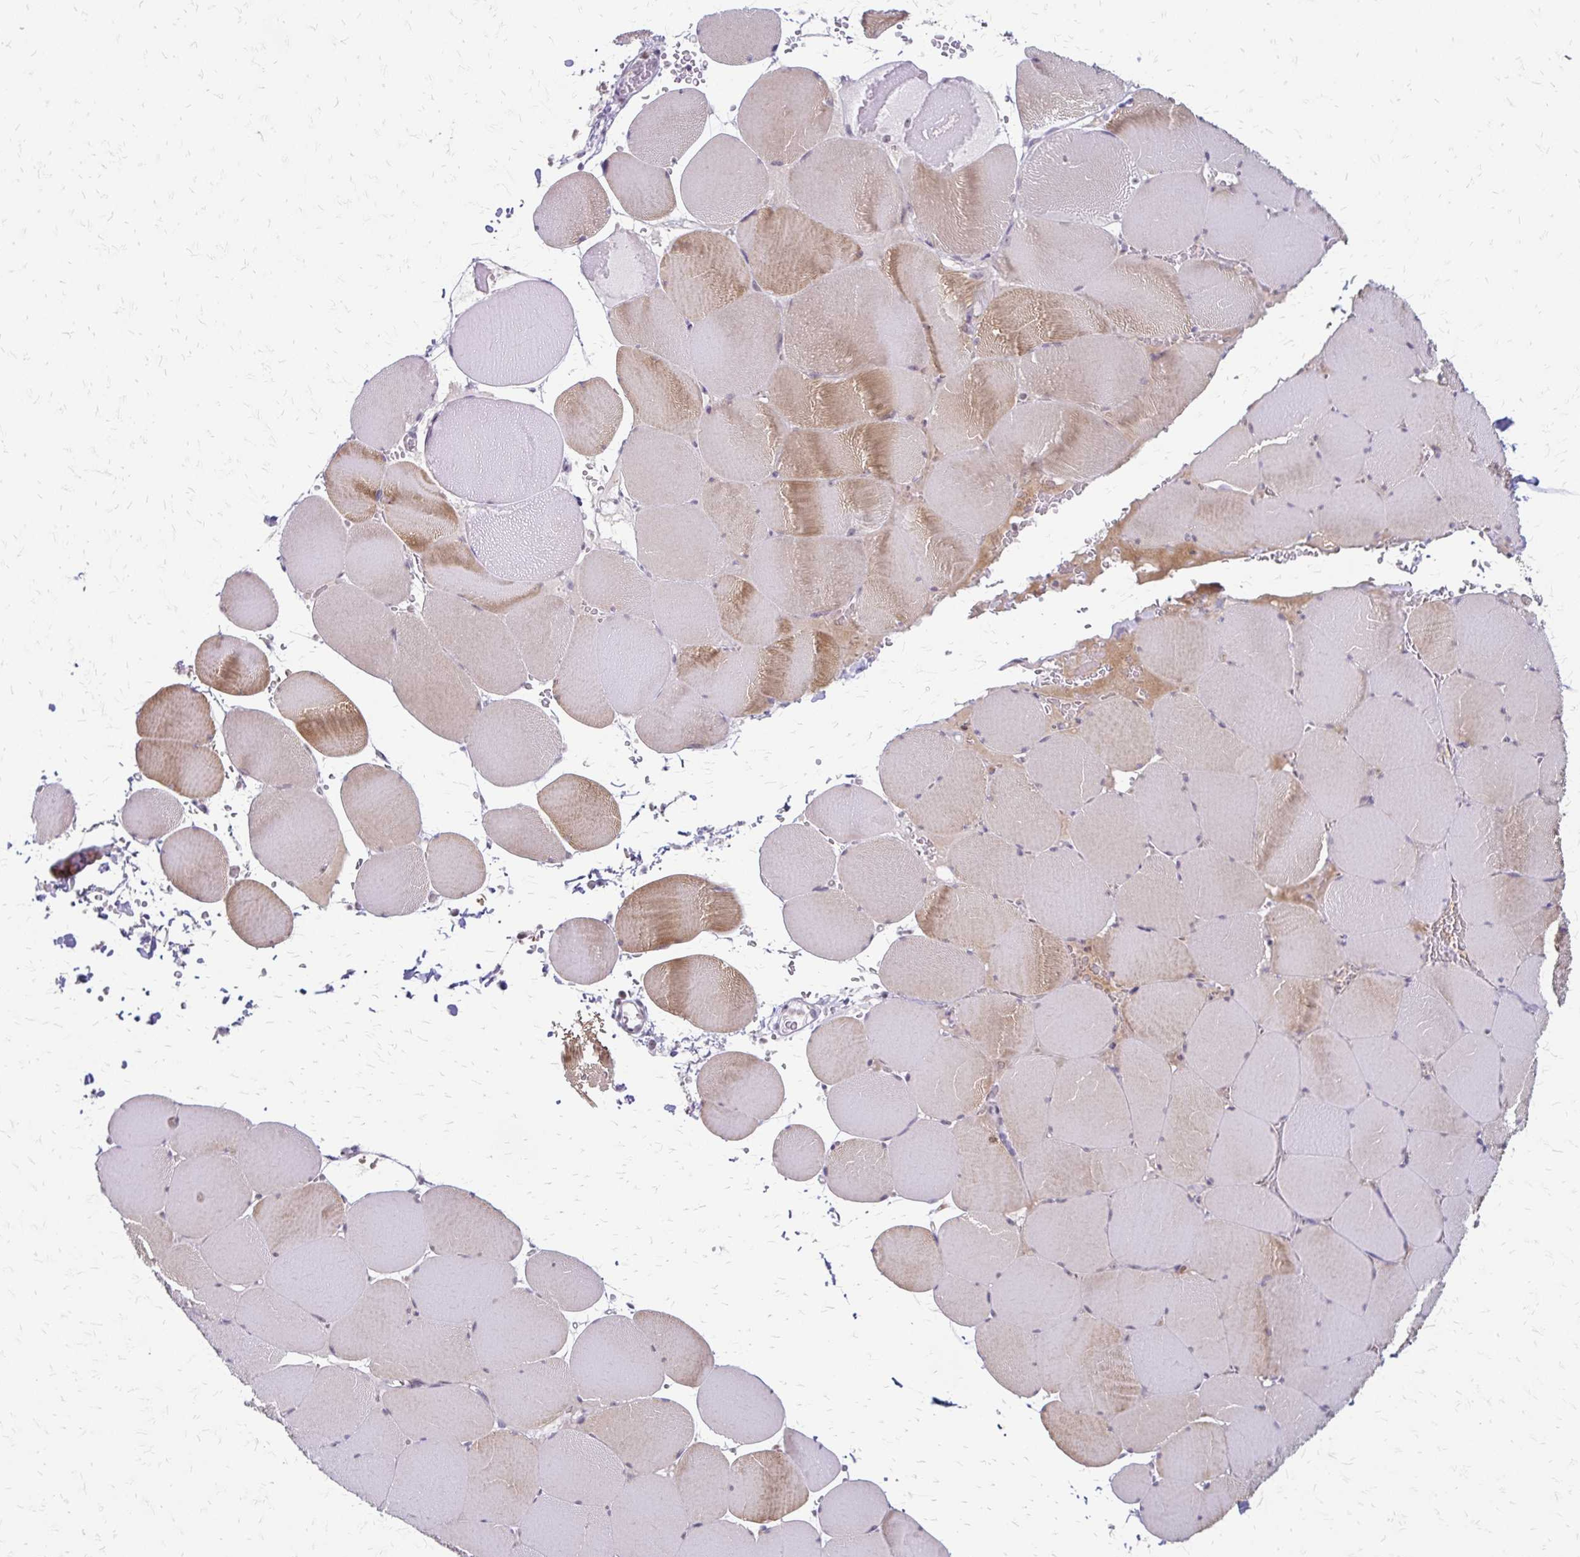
{"staining": {"intensity": "weak", "quantity": "25%-75%", "location": "cytoplasmic/membranous"}, "tissue": "skeletal muscle", "cell_type": "Myocytes", "image_type": "normal", "snomed": [{"axis": "morphology", "description": "Normal tissue, NOS"}, {"axis": "topography", "description": "Skeletal muscle"}, {"axis": "topography", "description": "Head-Neck"}], "caption": "Protein staining displays weak cytoplasmic/membranous positivity in about 25%-75% of myocytes in unremarkable skeletal muscle.", "gene": "EED", "patient": {"sex": "male", "age": 66}}